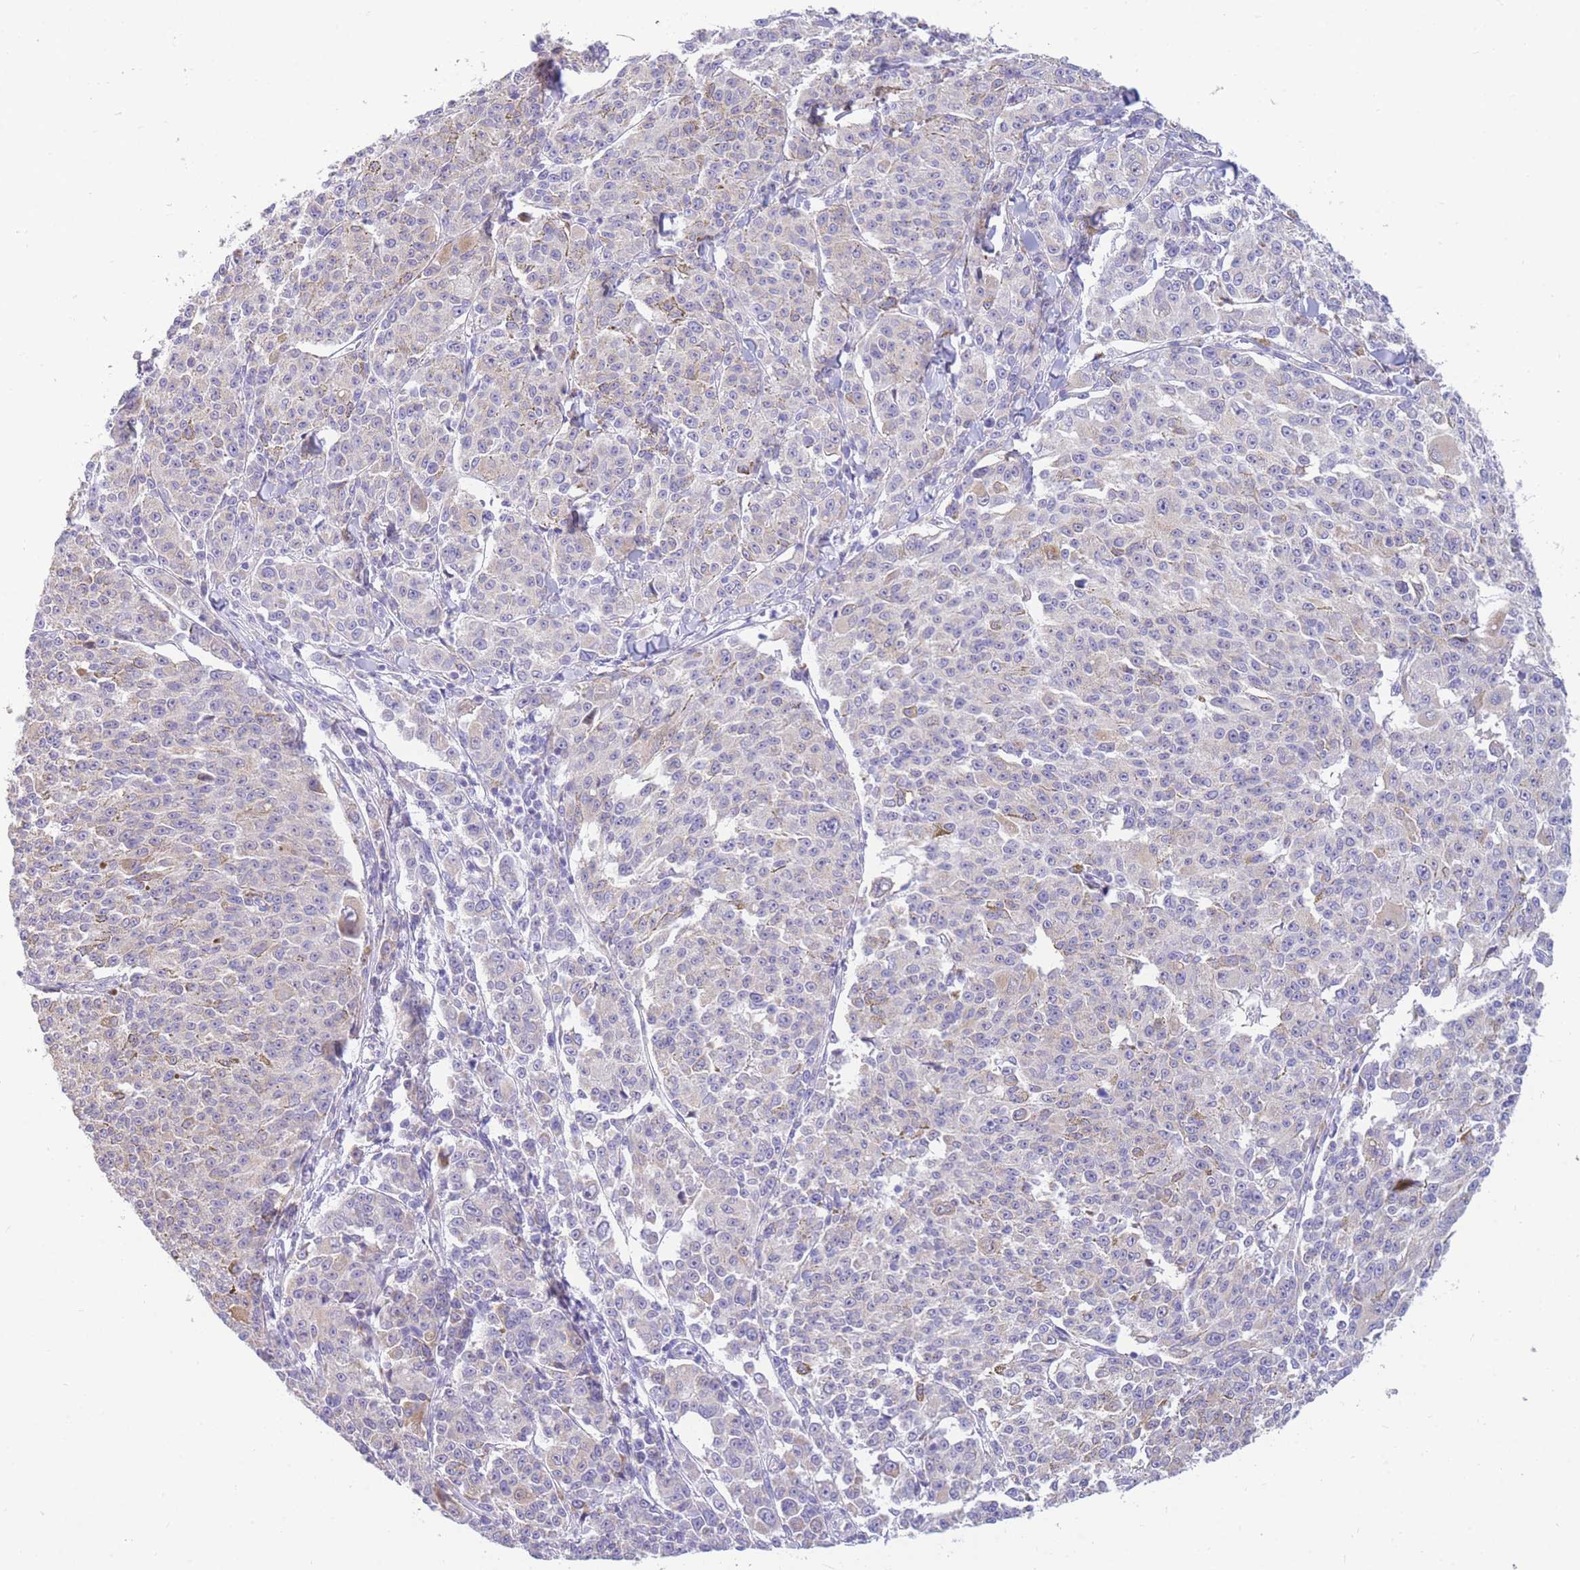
{"staining": {"intensity": "negative", "quantity": "none", "location": "none"}, "tissue": "melanoma", "cell_type": "Tumor cells", "image_type": "cancer", "snomed": [{"axis": "morphology", "description": "Malignant melanoma, NOS"}, {"axis": "topography", "description": "Skin"}], "caption": "High magnification brightfield microscopy of malignant melanoma stained with DAB (3,3'-diaminobenzidine) (brown) and counterstained with hematoxylin (blue): tumor cells show no significant staining.", "gene": "DHRS11", "patient": {"sex": "female", "age": 52}}